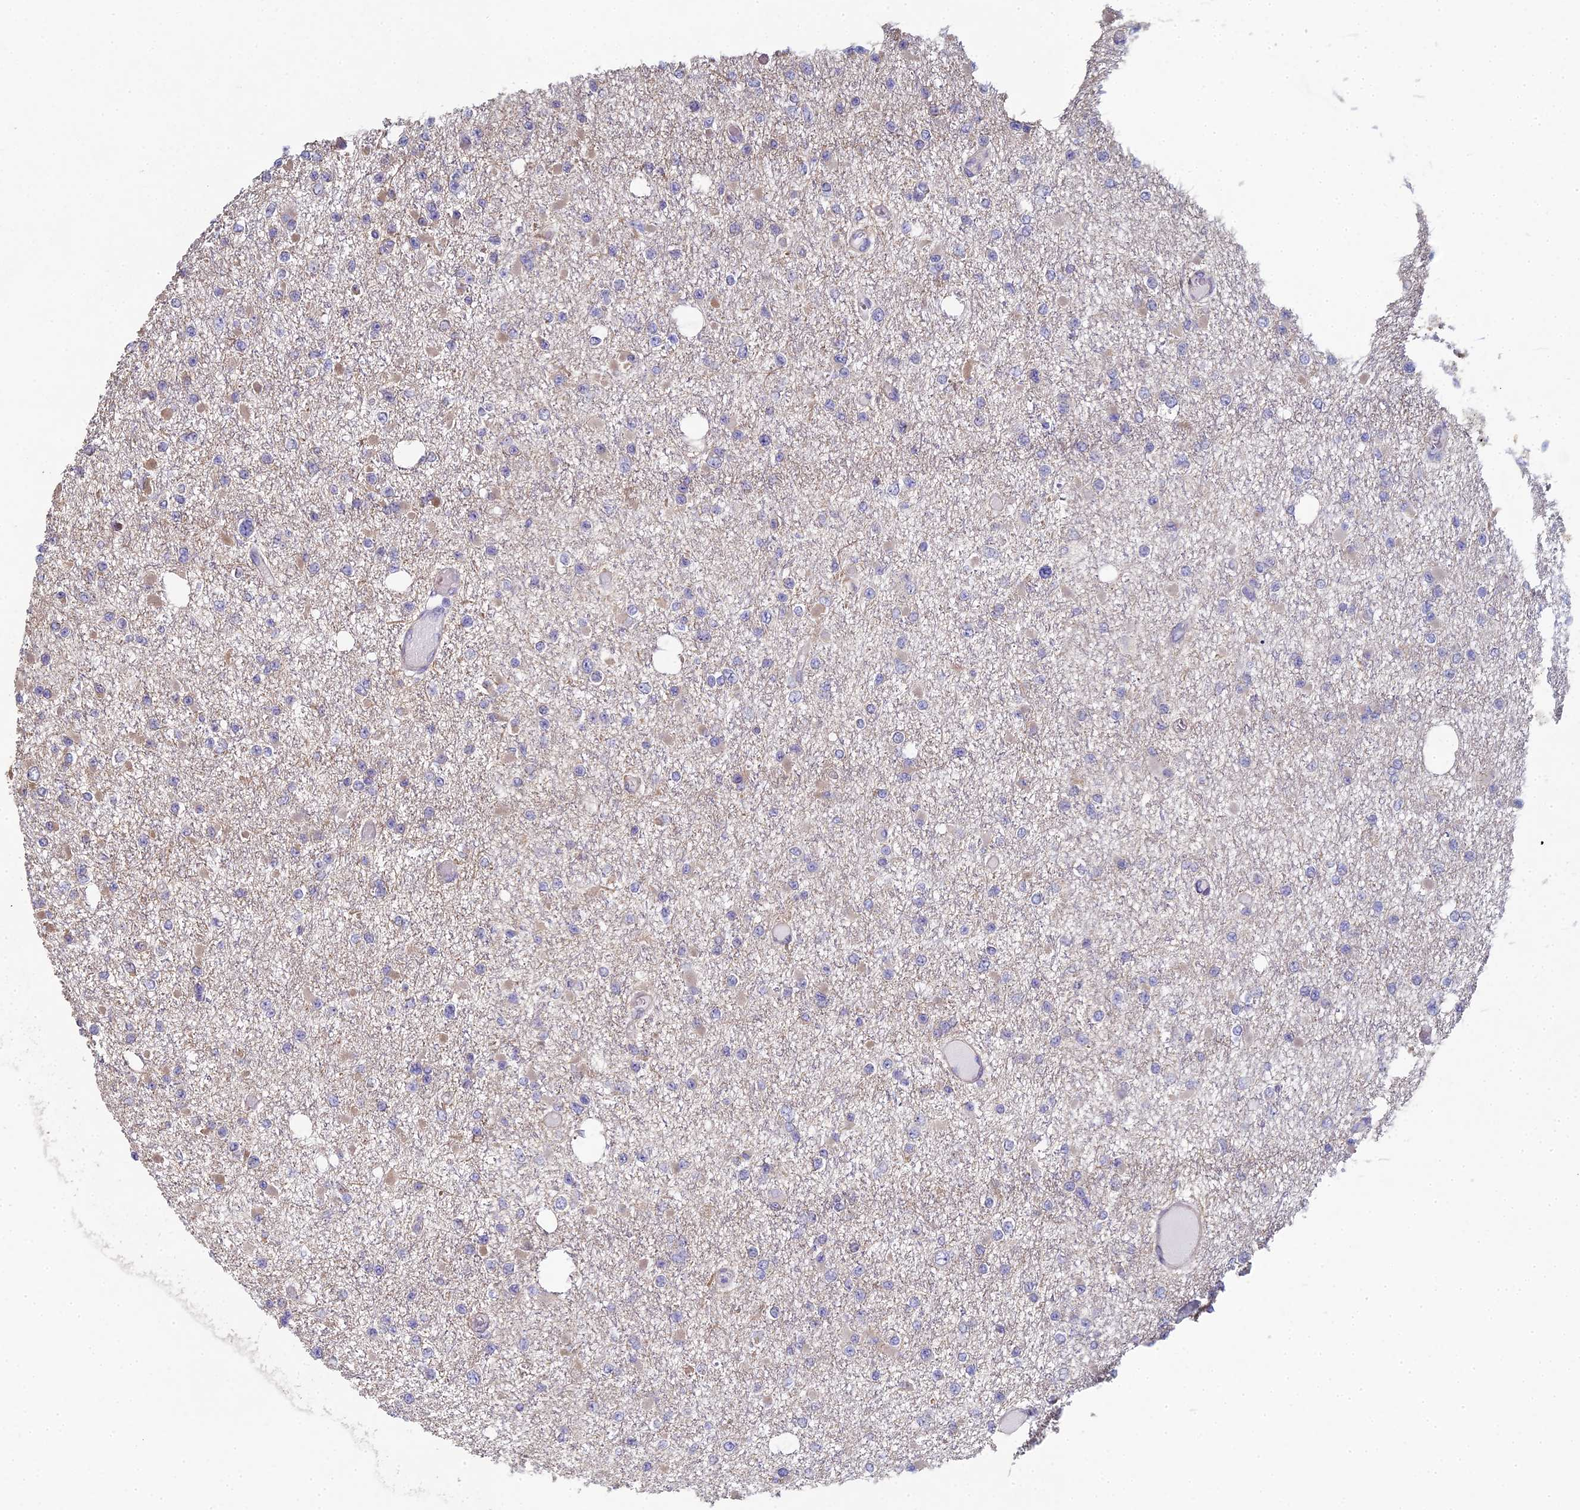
{"staining": {"intensity": "weak", "quantity": "<25%", "location": "cytoplasmic/membranous"}, "tissue": "glioma", "cell_type": "Tumor cells", "image_type": "cancer", "snomed": [{"axis": "morphology", "description": "Glioma, malignant, Low grade"}, {"axis": "topography", "description": "Brain"}], "caption": "DAB immunohistochemical staining of glioma shows no significant staining in tumor cells. (Brightfield microscopy of DAB (3,3'-diaminobenzidine) immunohistochemistry at high magnification).", "gene": "DIXDC1", "patient": {"sex": "female", "age": 22}}